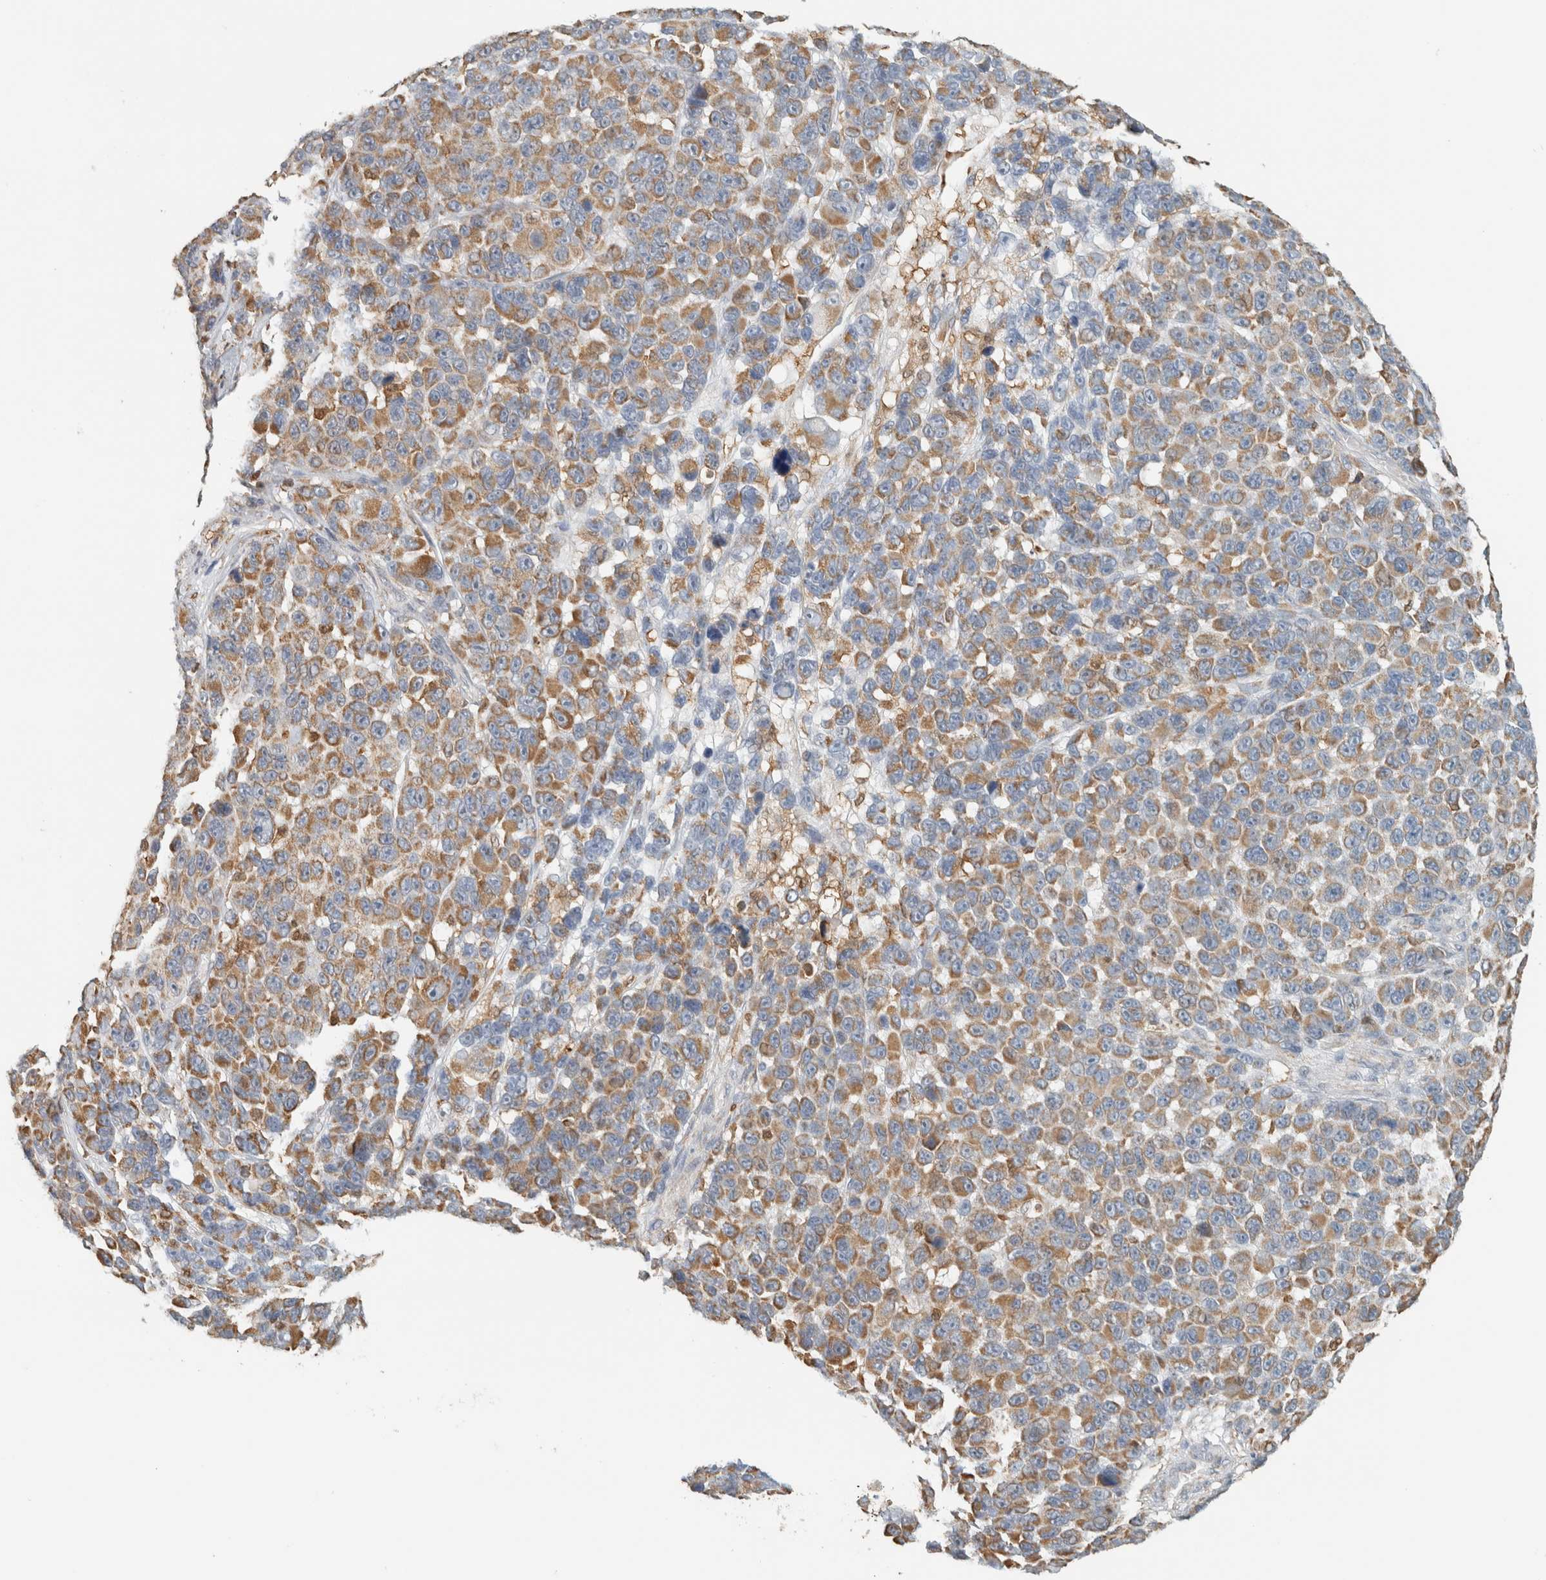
{"staining": {"intensity": "moderate", "quantity": ">75%", "location": "cytoplasmic/membranous"}, "tissue": "melanoma", "cell_type": "Tumor cells", "image_type": "cancer", "snomed": [{"axis": "morphology", "description": "Malignant melanoma, NOS"}, {"axis": "topography", "description": "Skin"}], "caption": "Melanoma was stained to show a protein in brown. There is medium levels of moderate cytoplasmic/membranous expression in approximately >75% of tumor cells.", "gene": "CAPG", "patient": {"sex": "male", "age": 53}}